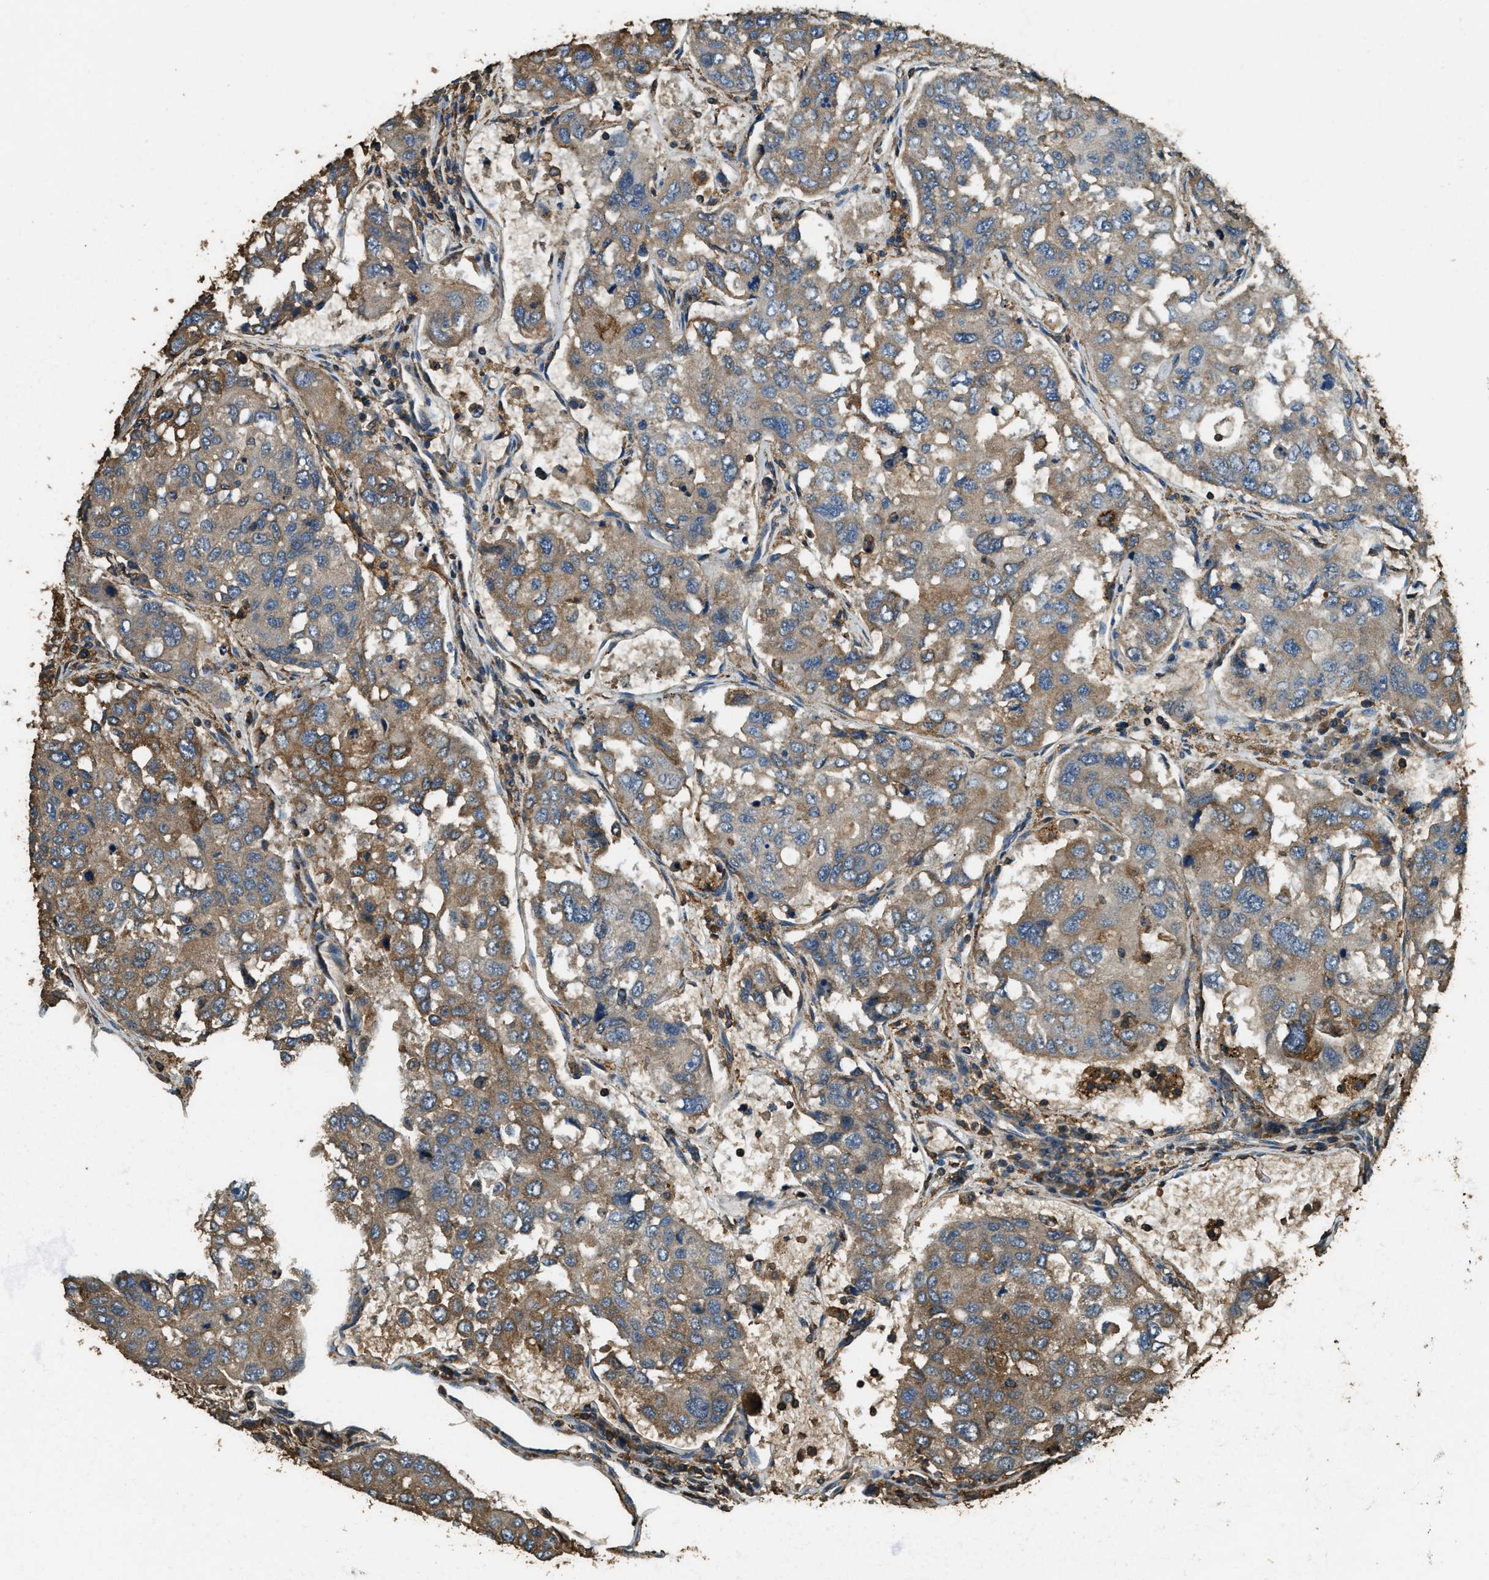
{"staining": {"intensity": "moderate", "quantity": ">75%", "location": "cytoplasmic/membranous"}, "tissue": "urothelial cancer", "cell_type": "Tumor cells", "image_type": "cancer", "snomed": [{"axis": "morphology", "description": "Urothelial carcinoma, High grade"}, {"axis": "topography", "description": "Lymph node"}, {"axis": "topography", "description": "Urinary bladder"}], "caption": "Human urothelial cancer stained with a brown dye demonstrates moderate cytoplasmic/membranous positive expression in about >75% of tumor cells.", "gene": "ERGIC1", "patient": {"sex": "male", "age": 51}}